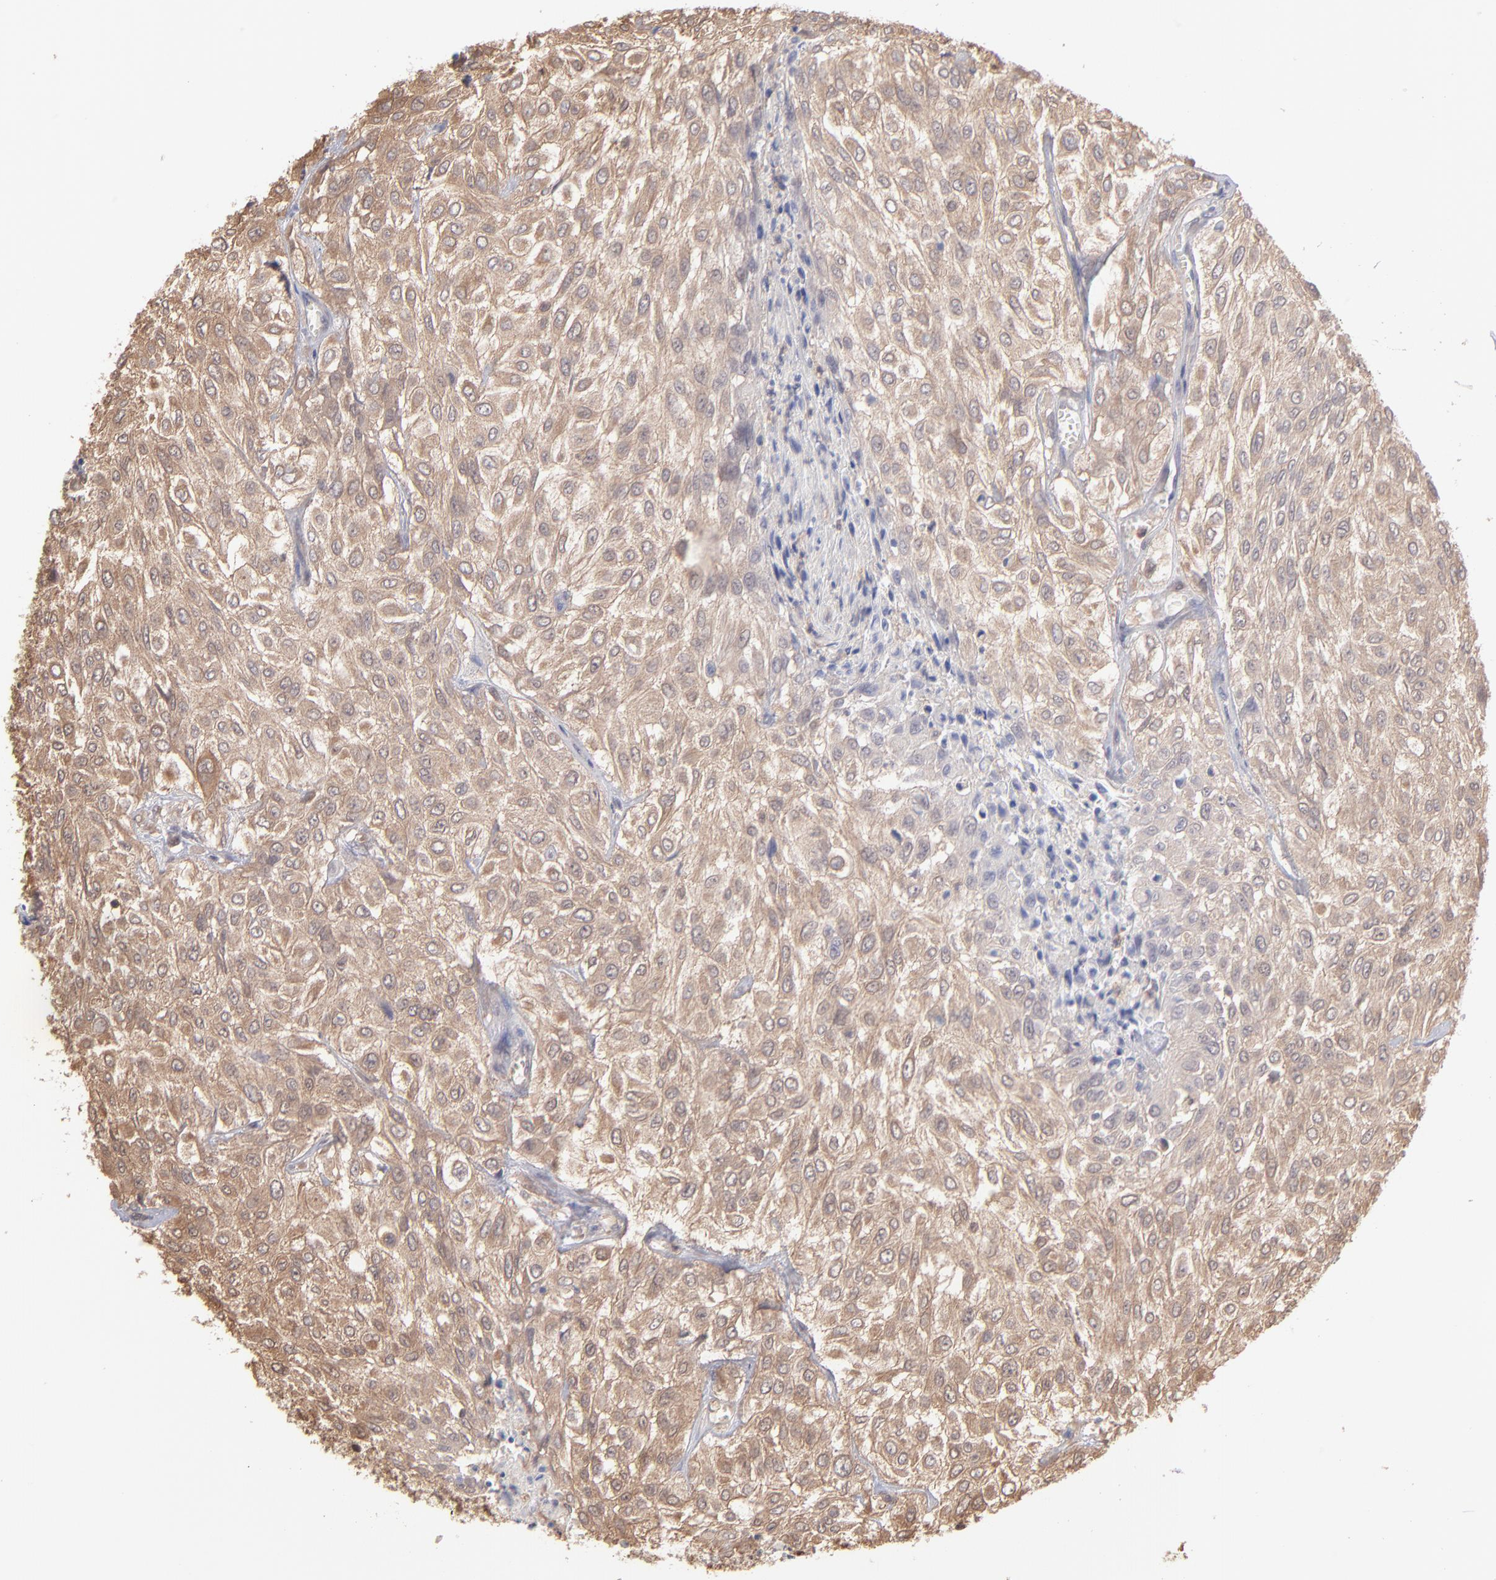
{"staining": {"intensity": "strong", "quantity": ">75%", "location": "cytoplasmic/membranous"}, "tissue": "urothelial cancer", "cell_type": "Tumor cells", "image_type": "cancer", "snomed": [{"axis": "morphology", "description": "Urothelial carcinoma, High grade"}, {"axis": "topography", "description": "Urinary bladder"}], "caption": "High-magnification brightfield microscopy of urothelial carcinoma (high-grade) stained with DAB (brown) and counterstained with hematoxylin (blue). tumor cells exhibit strong cytoplasmic/membranous positivity is present in about>75% of cells.", "gene": "MAP2K2", "patient": {"sex": "male", "age": 57}}